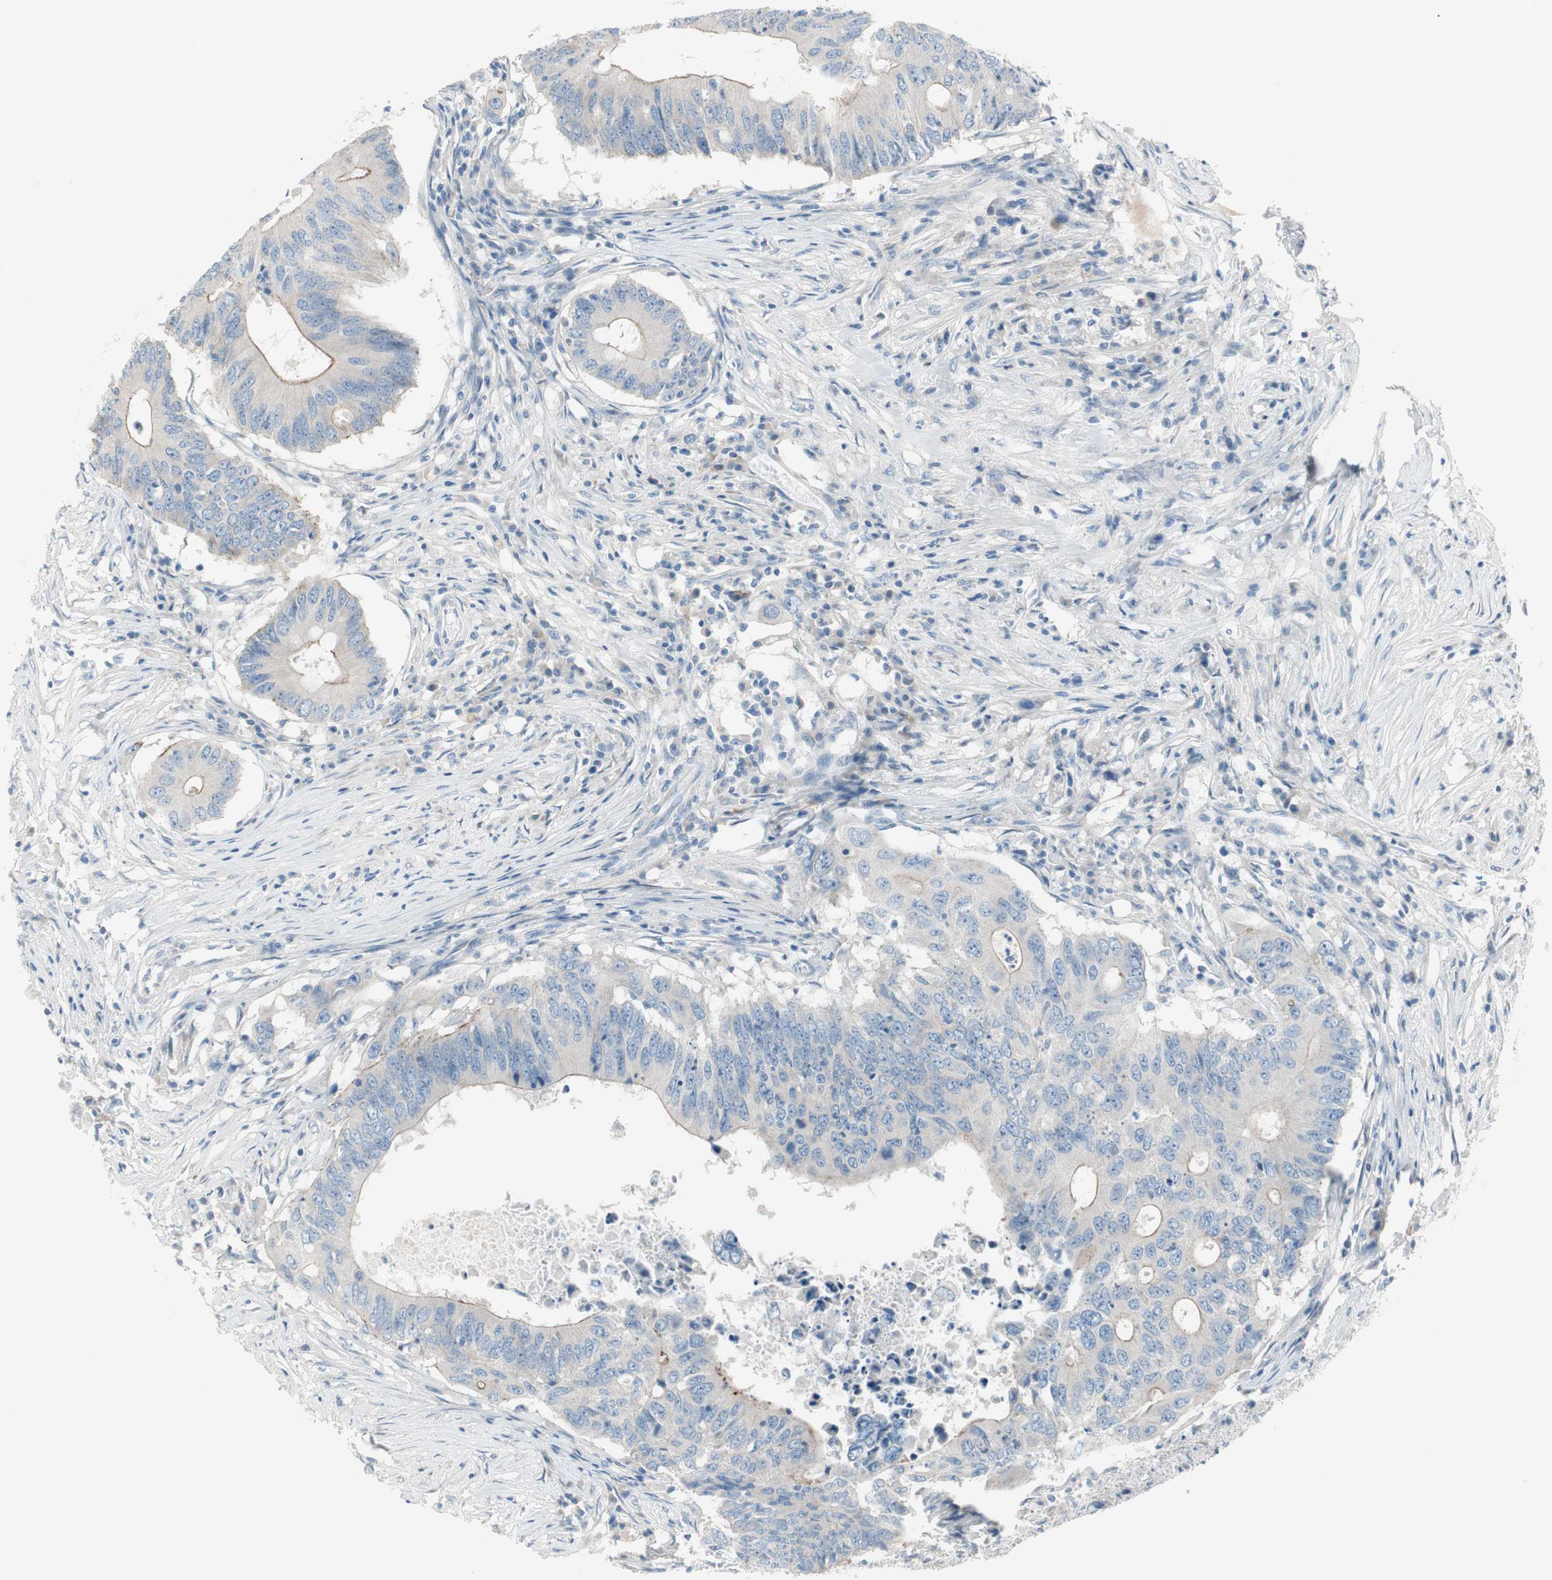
{"staining": {"intensity": "weak", "quantity": "25%-75%", "location": "cytoplasmic/membranous"}, "tissue": "colorectal cancer", "cell_type": "Tumor cells", "image_type": "cancer", "snomed": [{"axis": "morphology", "description": "Adenocarcinoma, NOS"}, {"axis": "topography", "description": "Colon"}], "caption": "Adenocarcinoma (colorectal) tissue exhibits weak cytoplasmic/membranous staining in about 25%-75% of tumor cells", "gene": "PRRG4", "patient": {"sex": "male", "age": 71}}